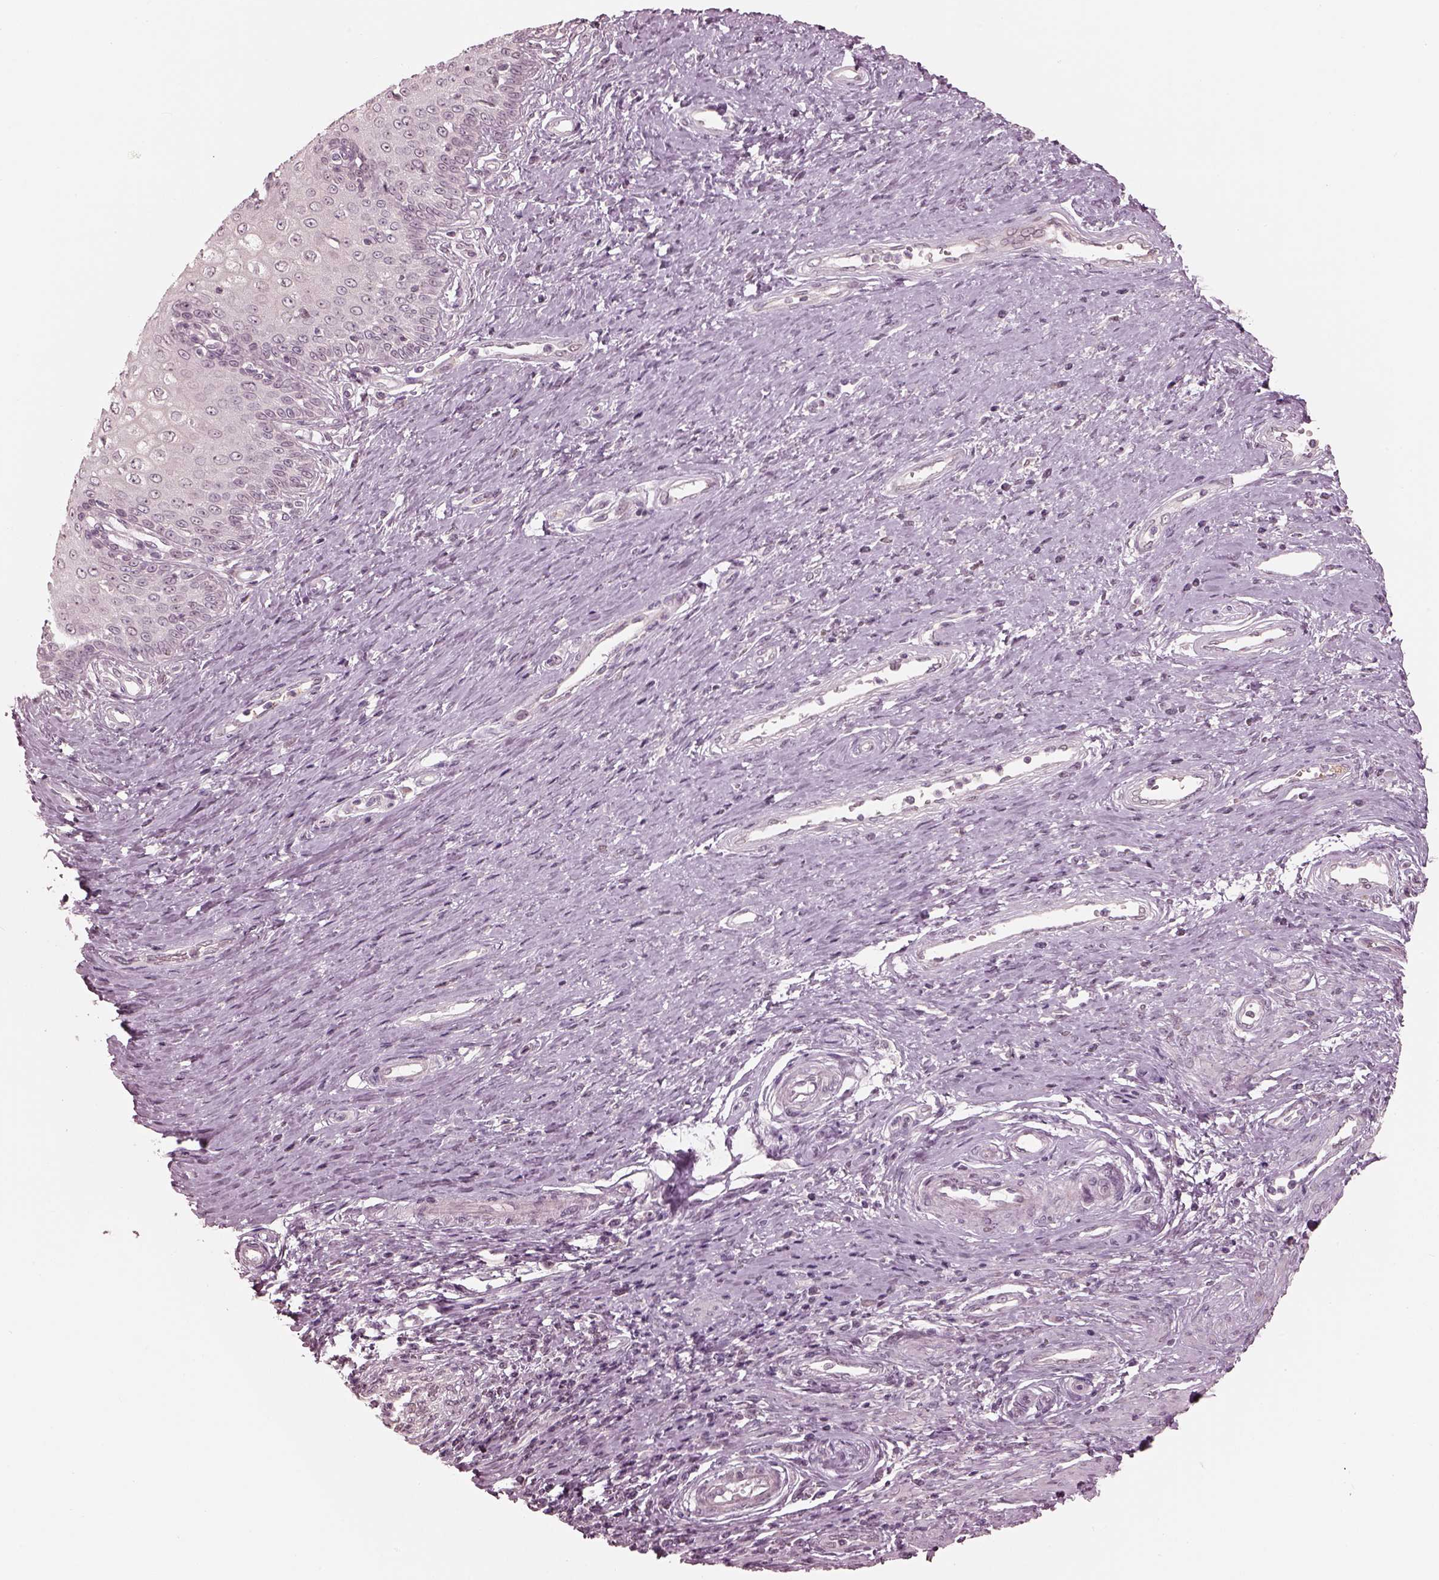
{"staining": {"intensity": "negative", "quantity": "none", "location": "none"}, "tissue": "cervical cancer", "cell_type": "Tumor cells", "image_type": "cancer", "snomed": [{"axis": "morphology", "description": "Squamous cell carcinoma, NOS"}, {"axis": "topography", "description": "Cervix"}], "caption": "IHC image of neoplastic tissue: cervical cancer (squamous cell carcinoma) stained with DAB demonstrates no significant protein staining in tumor cells.", "gene": "IQCG", "patient": {"sex": "female", "age": 26}}